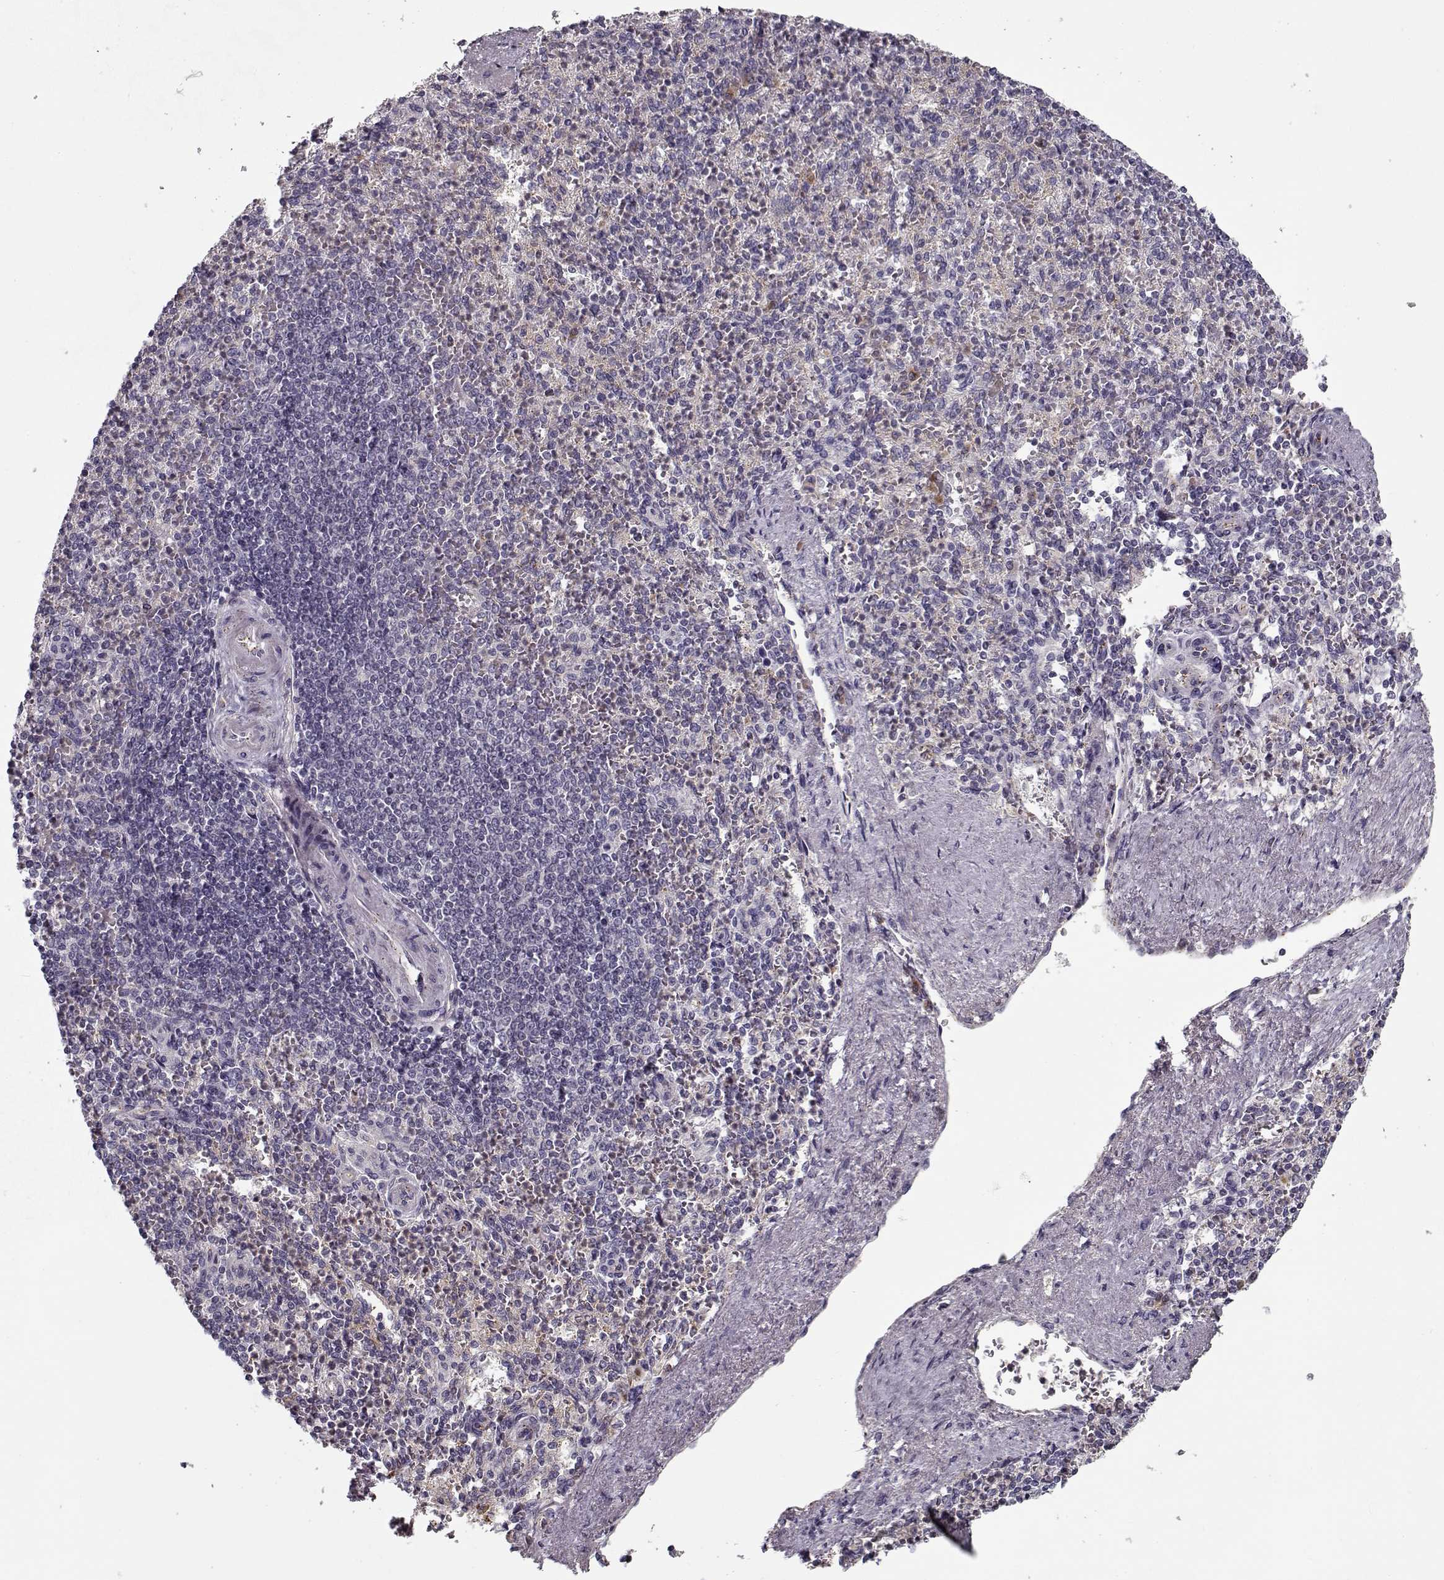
{"staining": {"intensity": "moderate", "quantity": ">75%", "location": "cytoplasmic/membranous"}, "tissue": "spleen", "cell_type": "Cells in red pulp", "image_type": "normal", "snomed": [{"axis": "morphology", "description": "Normal tissue, NOS"}, {"axis": "topography", "description": "Spleen"}], "caption": "The photomicrograph demonstrates staining of normal spleen, revealing moderate cytoplasmic/membranous protein positivity (brown color) within cells in red pulp.", "gene": "UNC13D", "patient": {"sex": "female", "age": 74}}